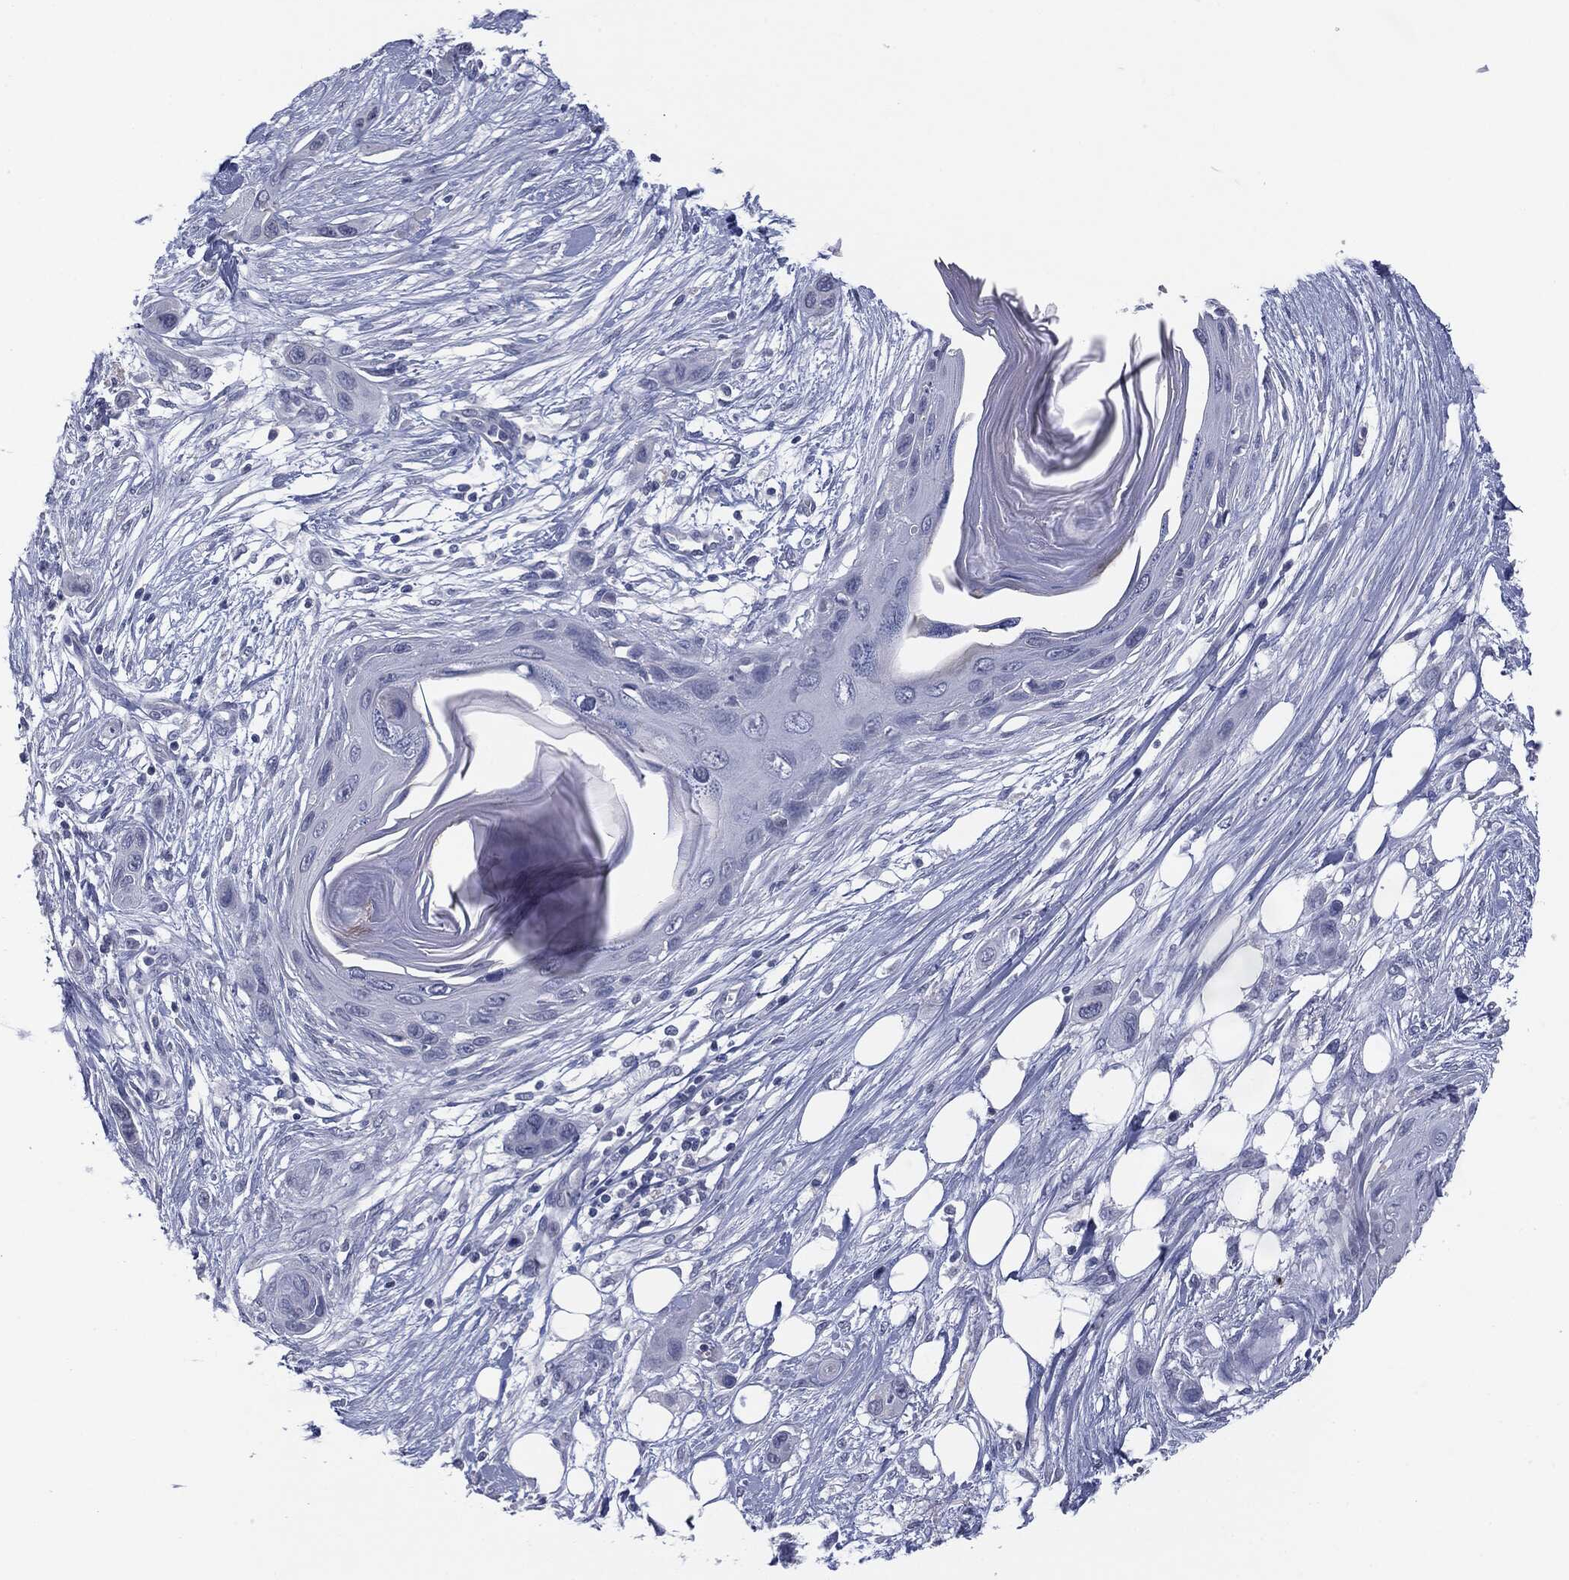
{"staining": {"intensity": "negative", "quantity": "none", "location": "none"}, "tissue": "skin cancer", "cell_type": "Tumor cells", "image_type": "cancer", "snomed": [{"axis": "morphology", "description": "Squamous cell carcinoma, NOS"}, {"axis": "topography", "description": "Skin"}], "caption": "Human skin cancer stained for a protein using IHC exhibits no positivity in tumor cells.", "gene": "MUC1", "patient": {"sex": "male", "age": 79}}